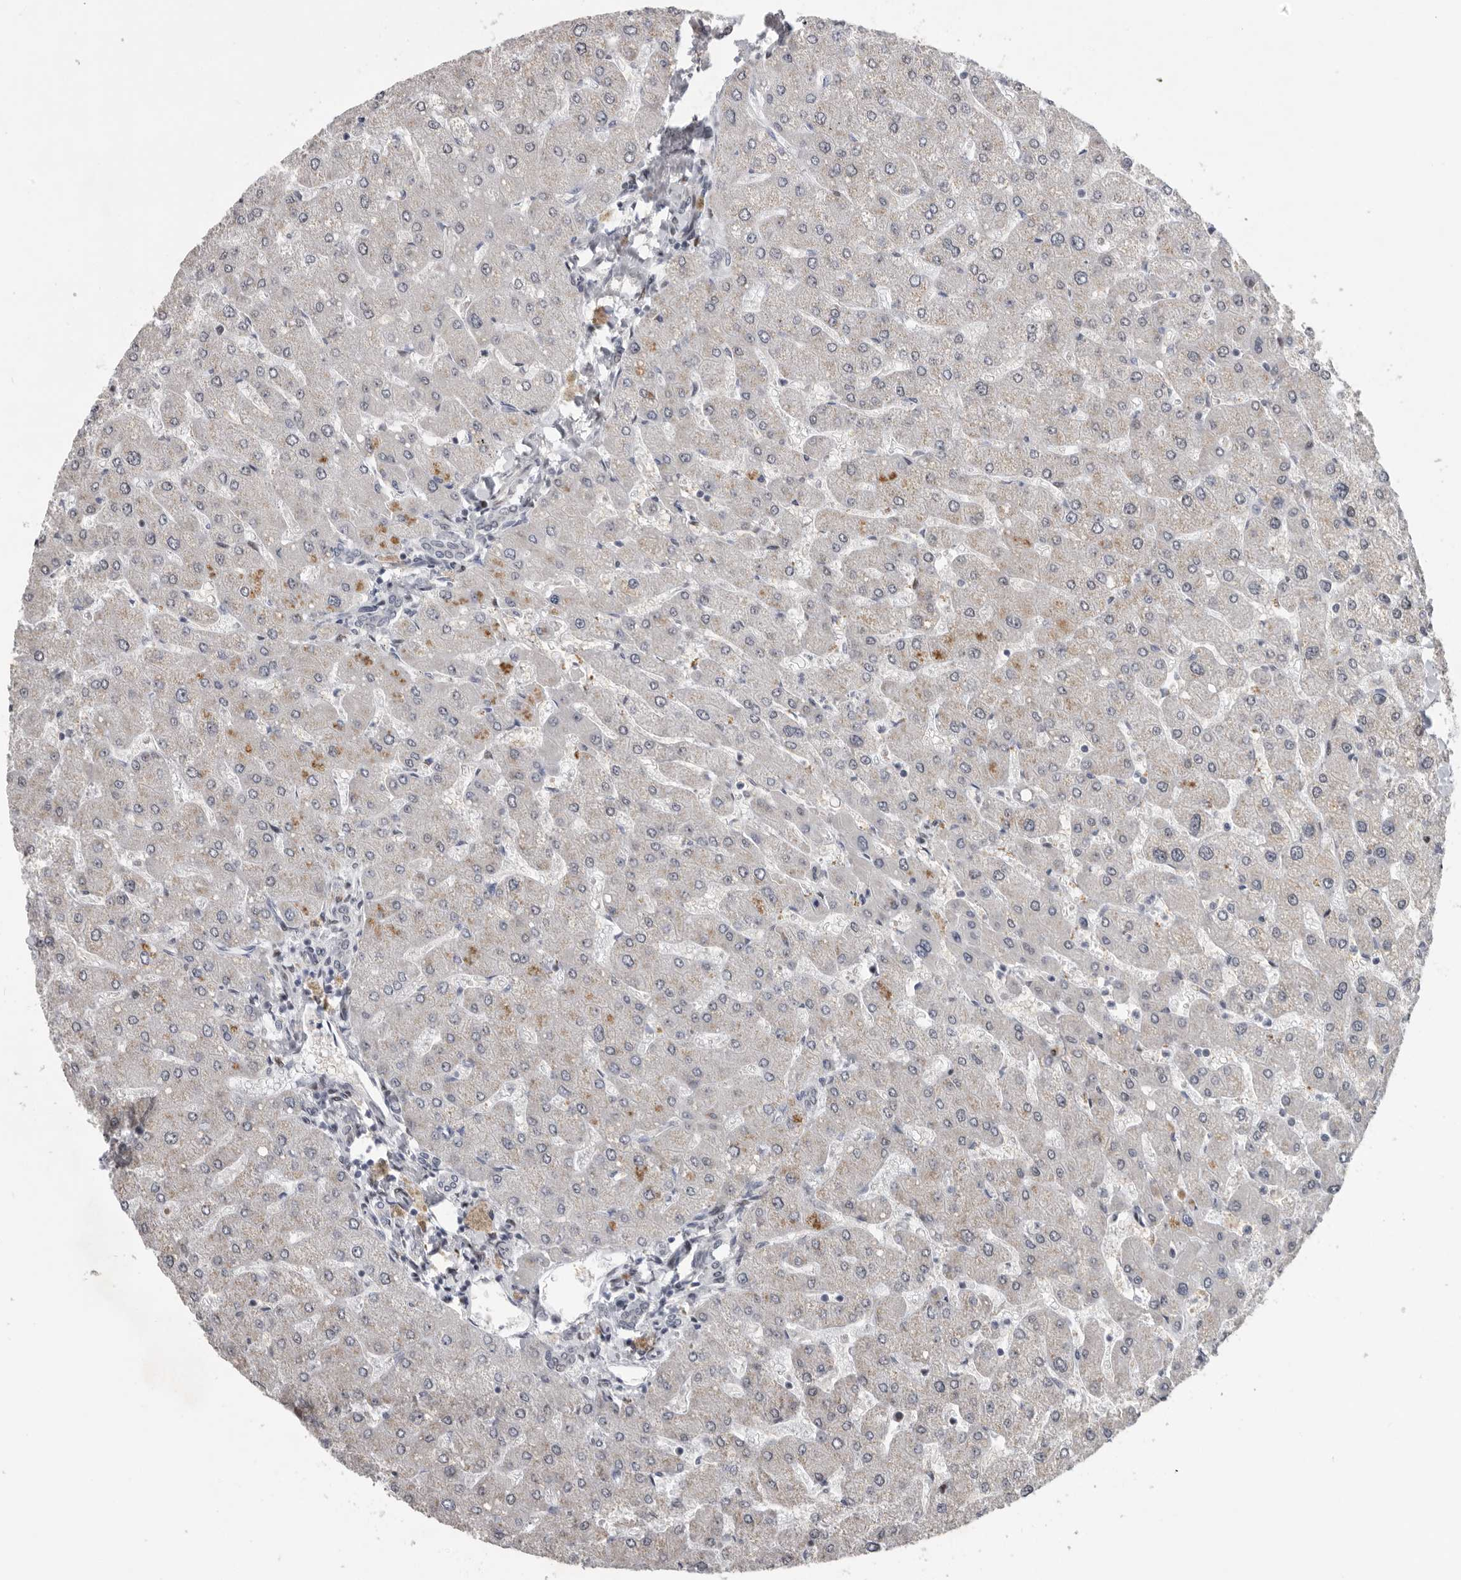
{"staining": {"intensity": "negative", "quantity": "none", "location": "none"}, "tissue": "liver", "cell_type": "Cholangiocytes", "image_type": "normal", "snomed": [{"axis": "morphology", "description": "Normal tissue, NOS"}, {"axis": "topography", "description": "Liver"}], "caption": "A high-resolution photomicrograph shows immunohistochemistry staining of normal liver, which shows no significant expression in cholangiocytes. The staining was performed using DAB (3,3'-diaminobenzidine) to visualize the protein expression in brown, while the nuclei were stained in blue with hematoxylin (Magnification: 20x).", "gene": "PCMTD1", "patient": {"sex": "male", "age": 55}}